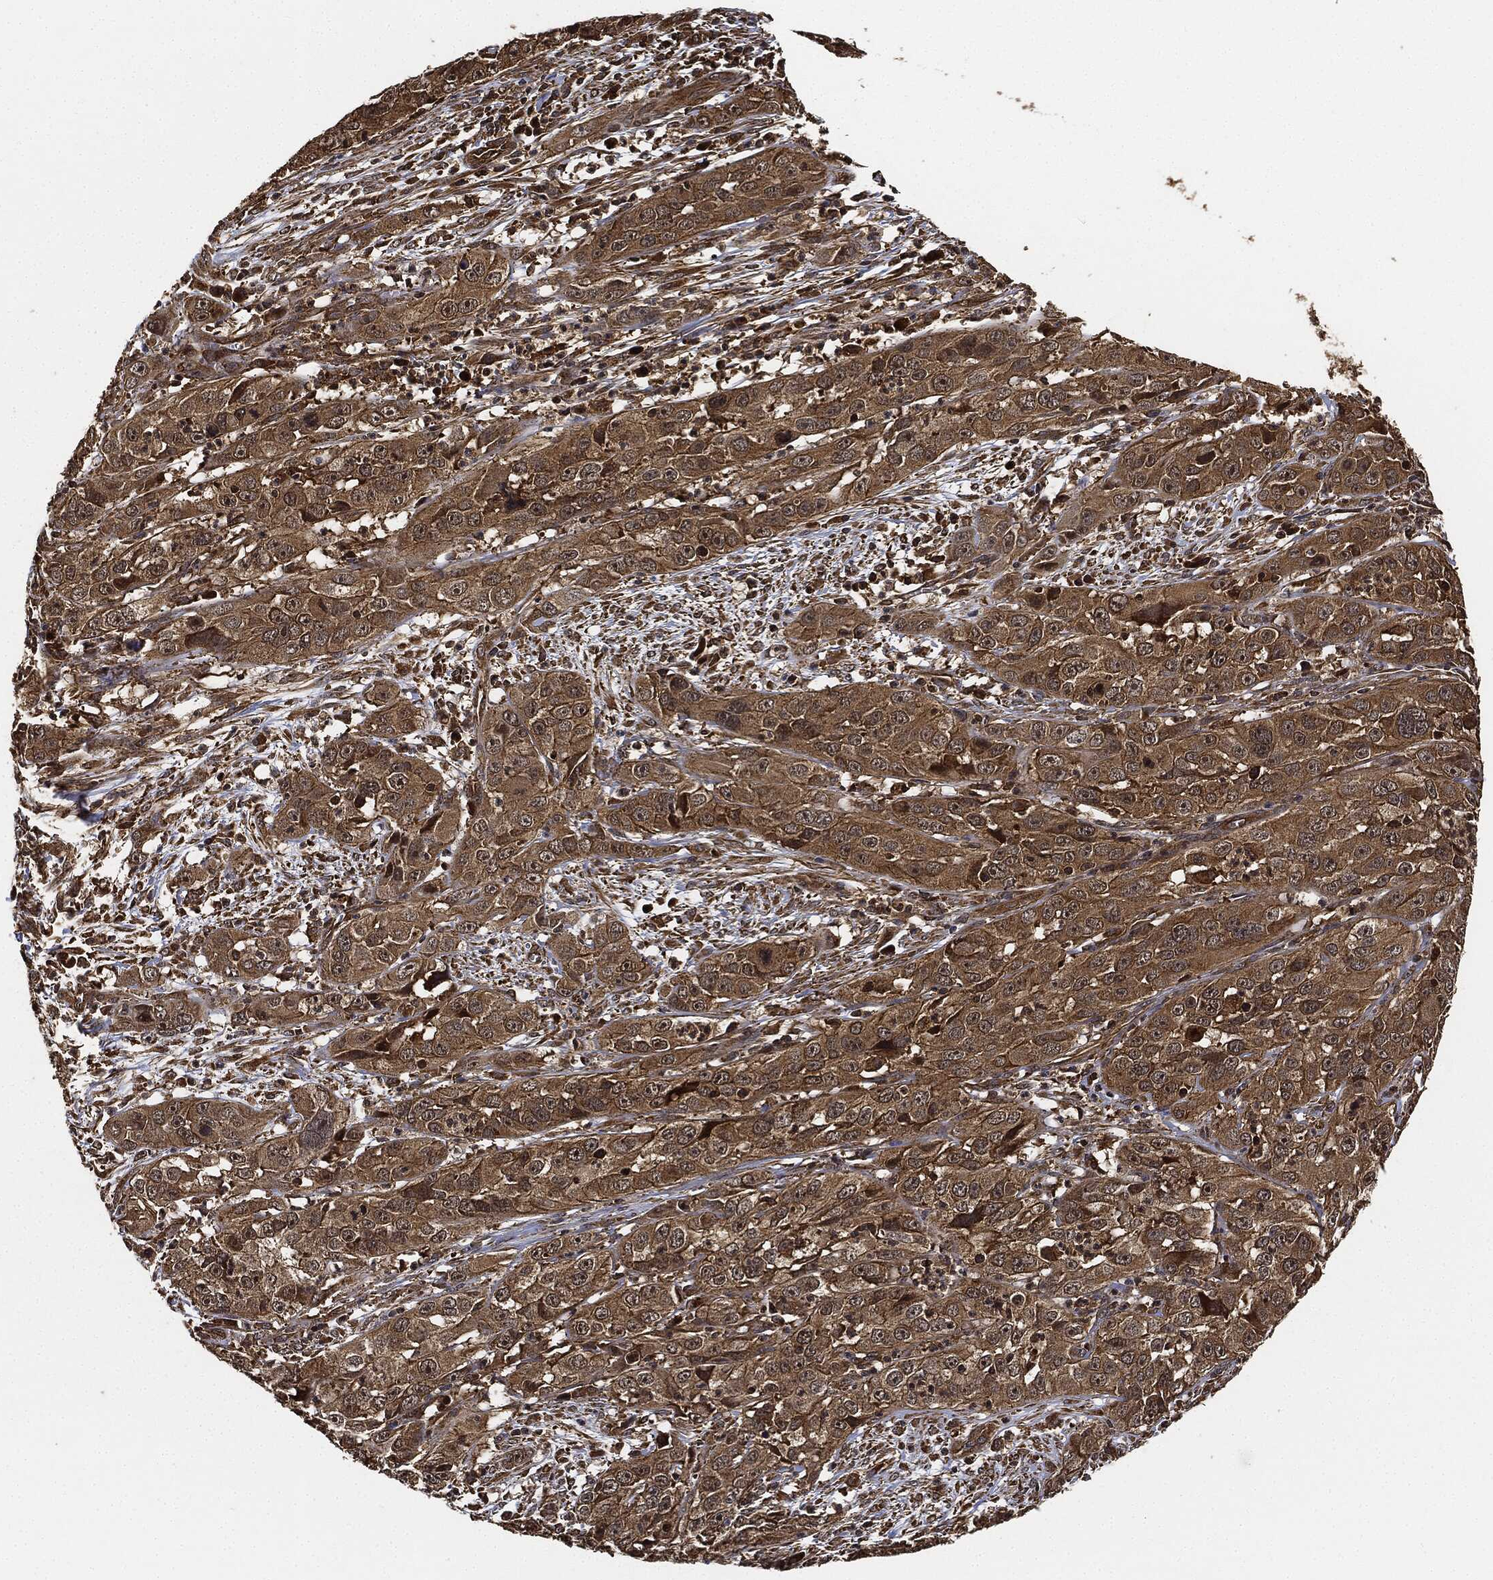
{"staining": {"intensity": "moderate", "quantity": ">75%", "location": "cytoplasmic/membranous"}, "tissue": "cervical cancer", "cell_type": "Tumor cells", "image_type": "cancer", "snomed": [{"axis": "morphology", "description": "Squamous cell carcinoma, NOS"}, {"axis": "topography", "description": "Cervix"}], "caption": "Cervical cancer (squamous cell carcinoma) stained for a protein (brown) shows moderate cytoplasmic/membranous positive positivity in about >75% of tumor cells.", "gene": "CEP290", "patient": {"sex": "female", "age": 32}}